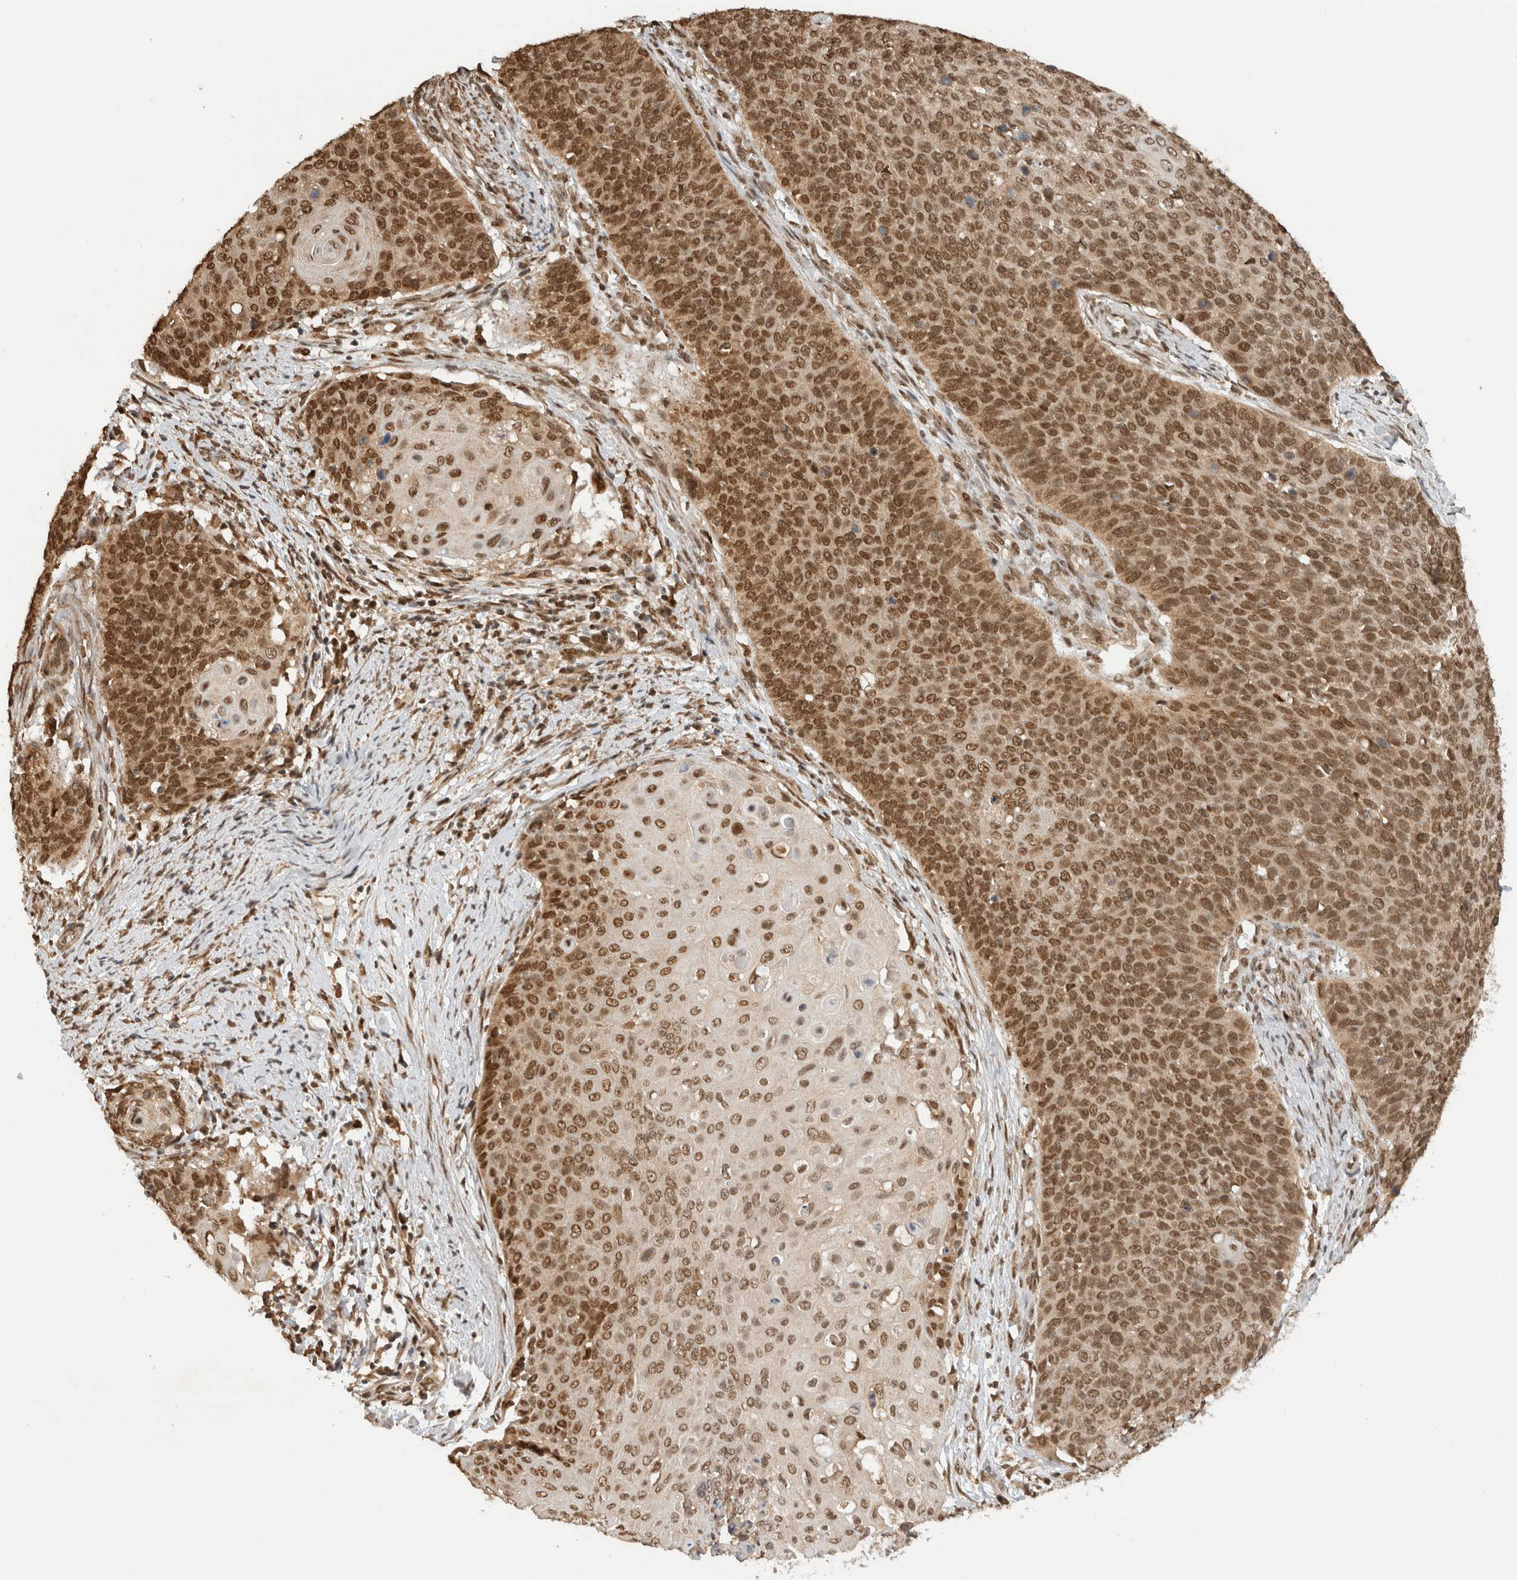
{"staining": {"intensity": "strong", "quantity": ">75%", "location": "nuclear"}, "tissue": "cervical cancer", "cell_type": "Tumor cells", "image_type": "cancer", "snomed": [{"axis": "morphology", "description": "Squamous cell carcinoma, NOS"}, {"axis": "topography", "description": "Cervix"}], "caption": "High-magnification brightfield microscopy of cervical cancer (squamous cell carcinoma) stained with DAB (3,3'-diaminobenzidine) (brown) and counterstained with hematoxylin (blue). tumor cells exhibit strong nuclear positivity is present in approximately>75% of cells. The staining was performed using DAB to visualize the protein expression in brown, while the nuclei were stained in blue with hematoxylin (Magnification: 20x).", "gene": "C1orf21", "patient": {"sex": "female", "age": 39}}